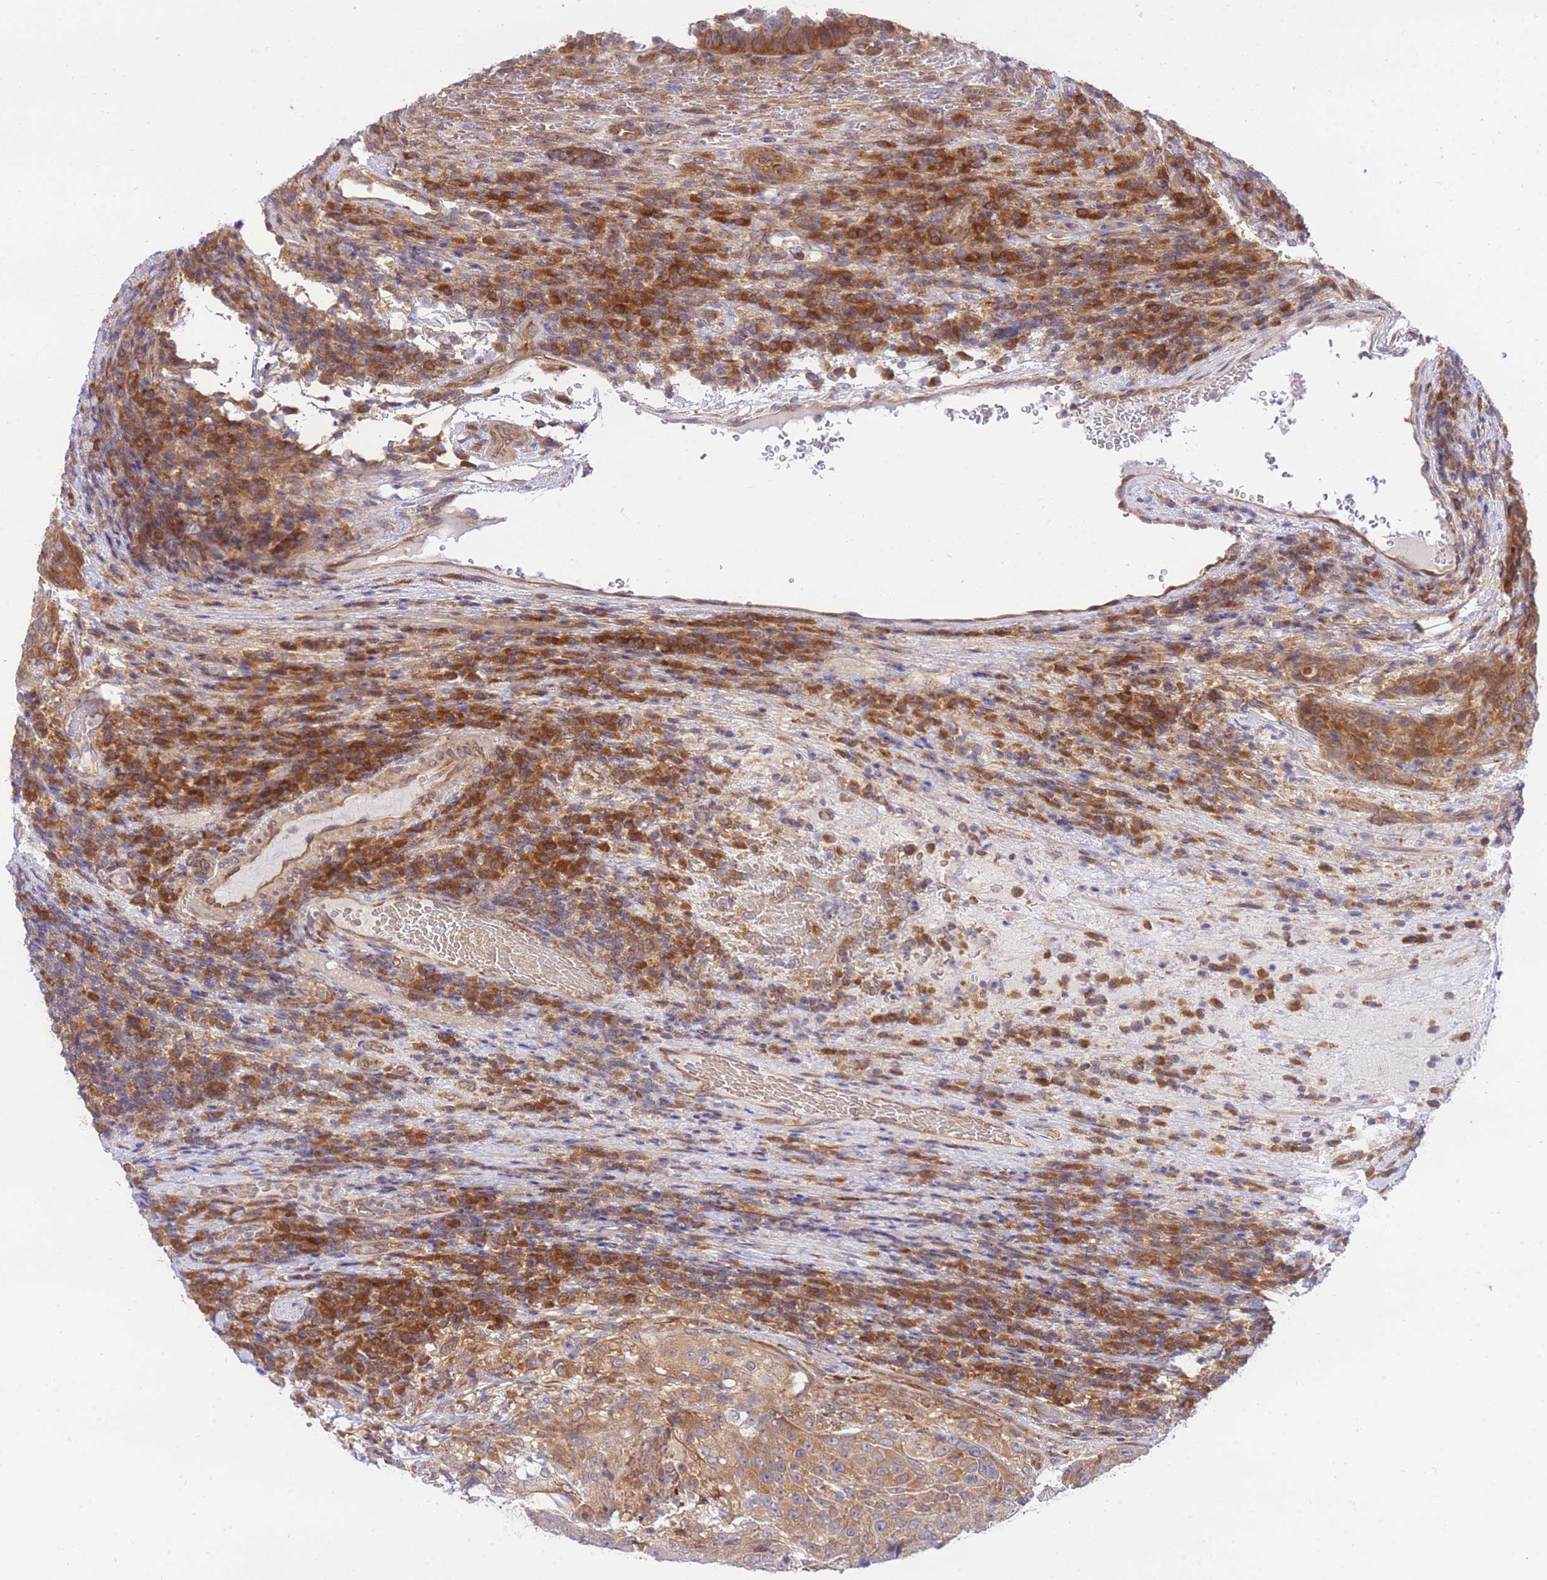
{"staining": {"intensity": "moderate", "quantity": ">75%", "location": "cytoplasmic/membranous"}, "tissue": "urothelial cancer", "cell_type": "Tumor cells", "image_type": "cancer", "snomed": [{"axis": "morphology", "description": "Urothelial carcinoma, High grade"}, {"axis": "topography", "description": "Urinary bladder"}], "caption": "Immunohistochemistry (DAB) staining of human high-grade urothelial carcinoma reveals moderate cytoplasmic/membranous protein expression in about >75% of tumor cells. (Stains: DAB (3,3'-diaminobenzidine) in brown, nuclei in blue, Microscopy: brightfield microscopy at high magnification).", "gene": "EIF2B2", "patient": {"sex": "female", "age": 63}}